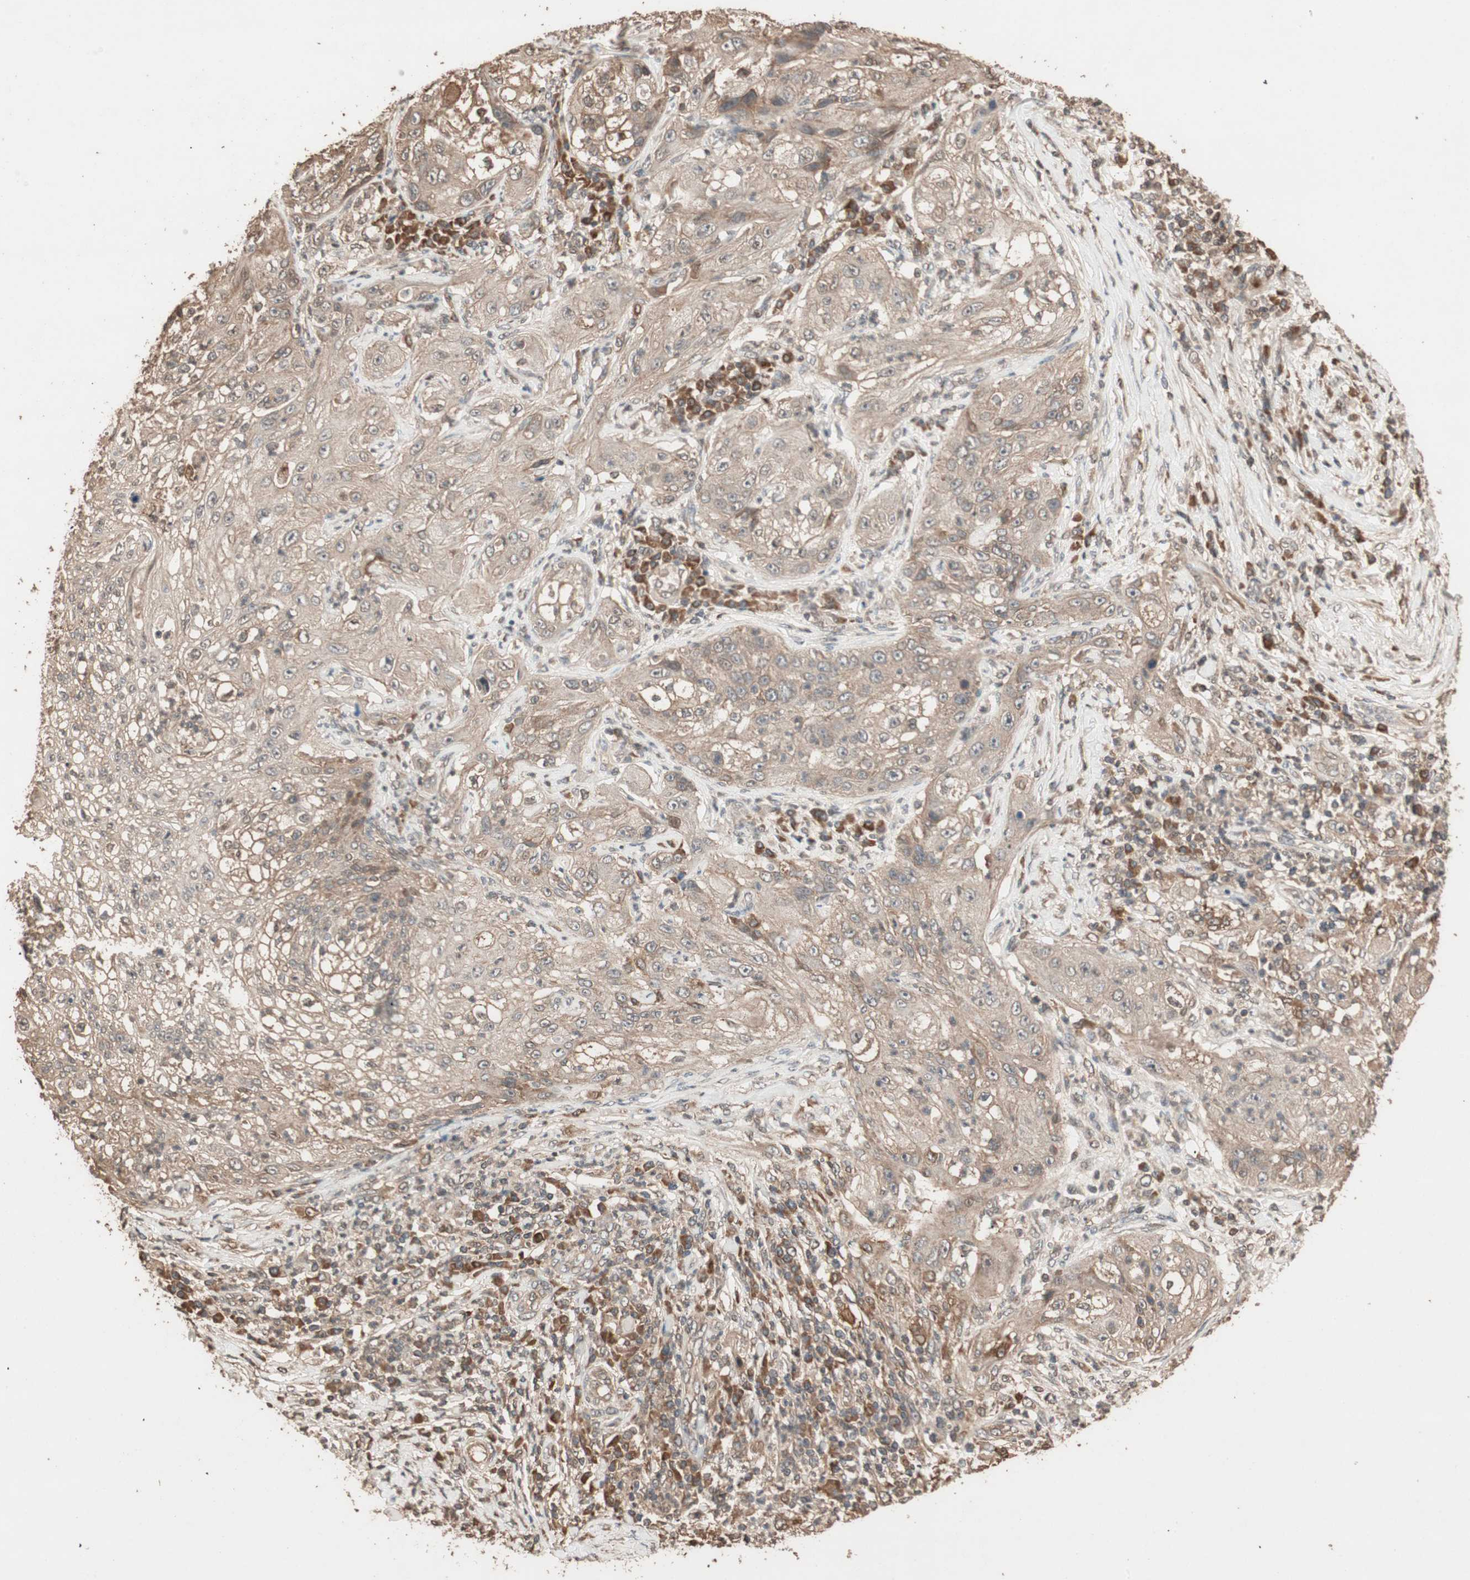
{"staining": {"intensity": "weak", "quantity": ">75%", "location": "cytoplasmic/membranous"}, "tissue": "lung cancer", "cell_type": "Tumor cells", "image_type": "cancer", "snomed": [{"axis": "morphology", "description": "Inflammation, NOS"}, {"axis": "morphology", "description": "Squamous cell carcinoma, NOS"}, {"axis": "topography", "description": "Lymph node"}, {"axis": "topography", "description": "Soft tissue"}, {"axis": "topography", "description": "Lung"}], "caption": "This histopathology image shows squamous cell carcinoma (lung) stained with IHC to label a protein in brown. The cytoplasmic/membranous of tumor cells show weak positivity for the protein. Nuclei are counter-stained blue.", "gene": "USP20", "patient": {"sex": "male", "age": 66}}